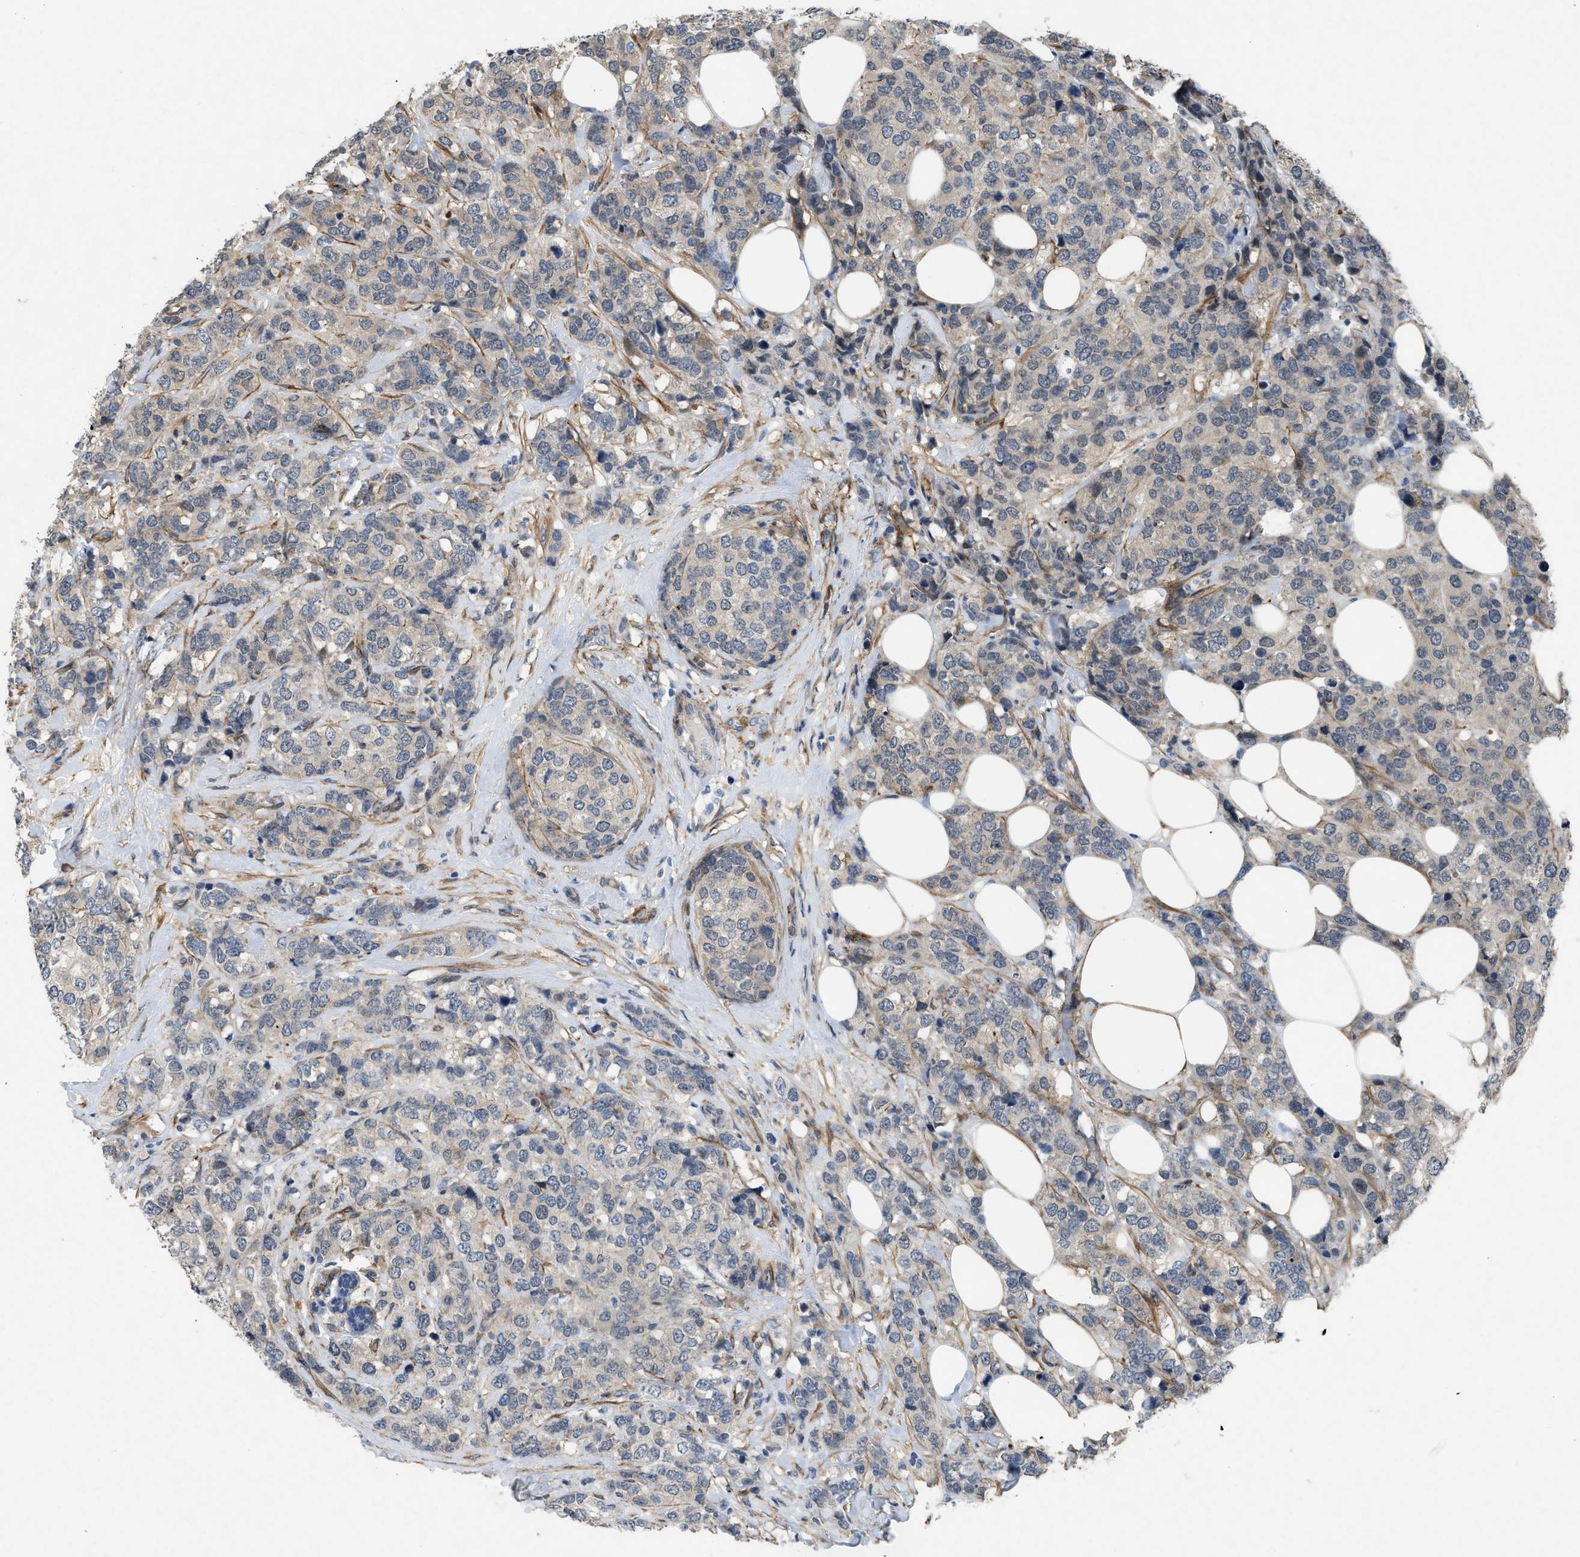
{"staining": {"intensity": "negative", "quantity": "none", "location": "none"}, "tissue": "breast cancer", "cell_type": "Tumor cells", "image_type": "cancer", "snomed": [{"axis": "morphology", "description": "Lobular carcinoma"}, {"axis": "topography", "description": "Breast"}], "caption": "Tumor cells are negative for brown protein staining in breast lobular carcinoma.", "gene": "PDGFRA", "patient": {"sex": "female", "age": 59}}